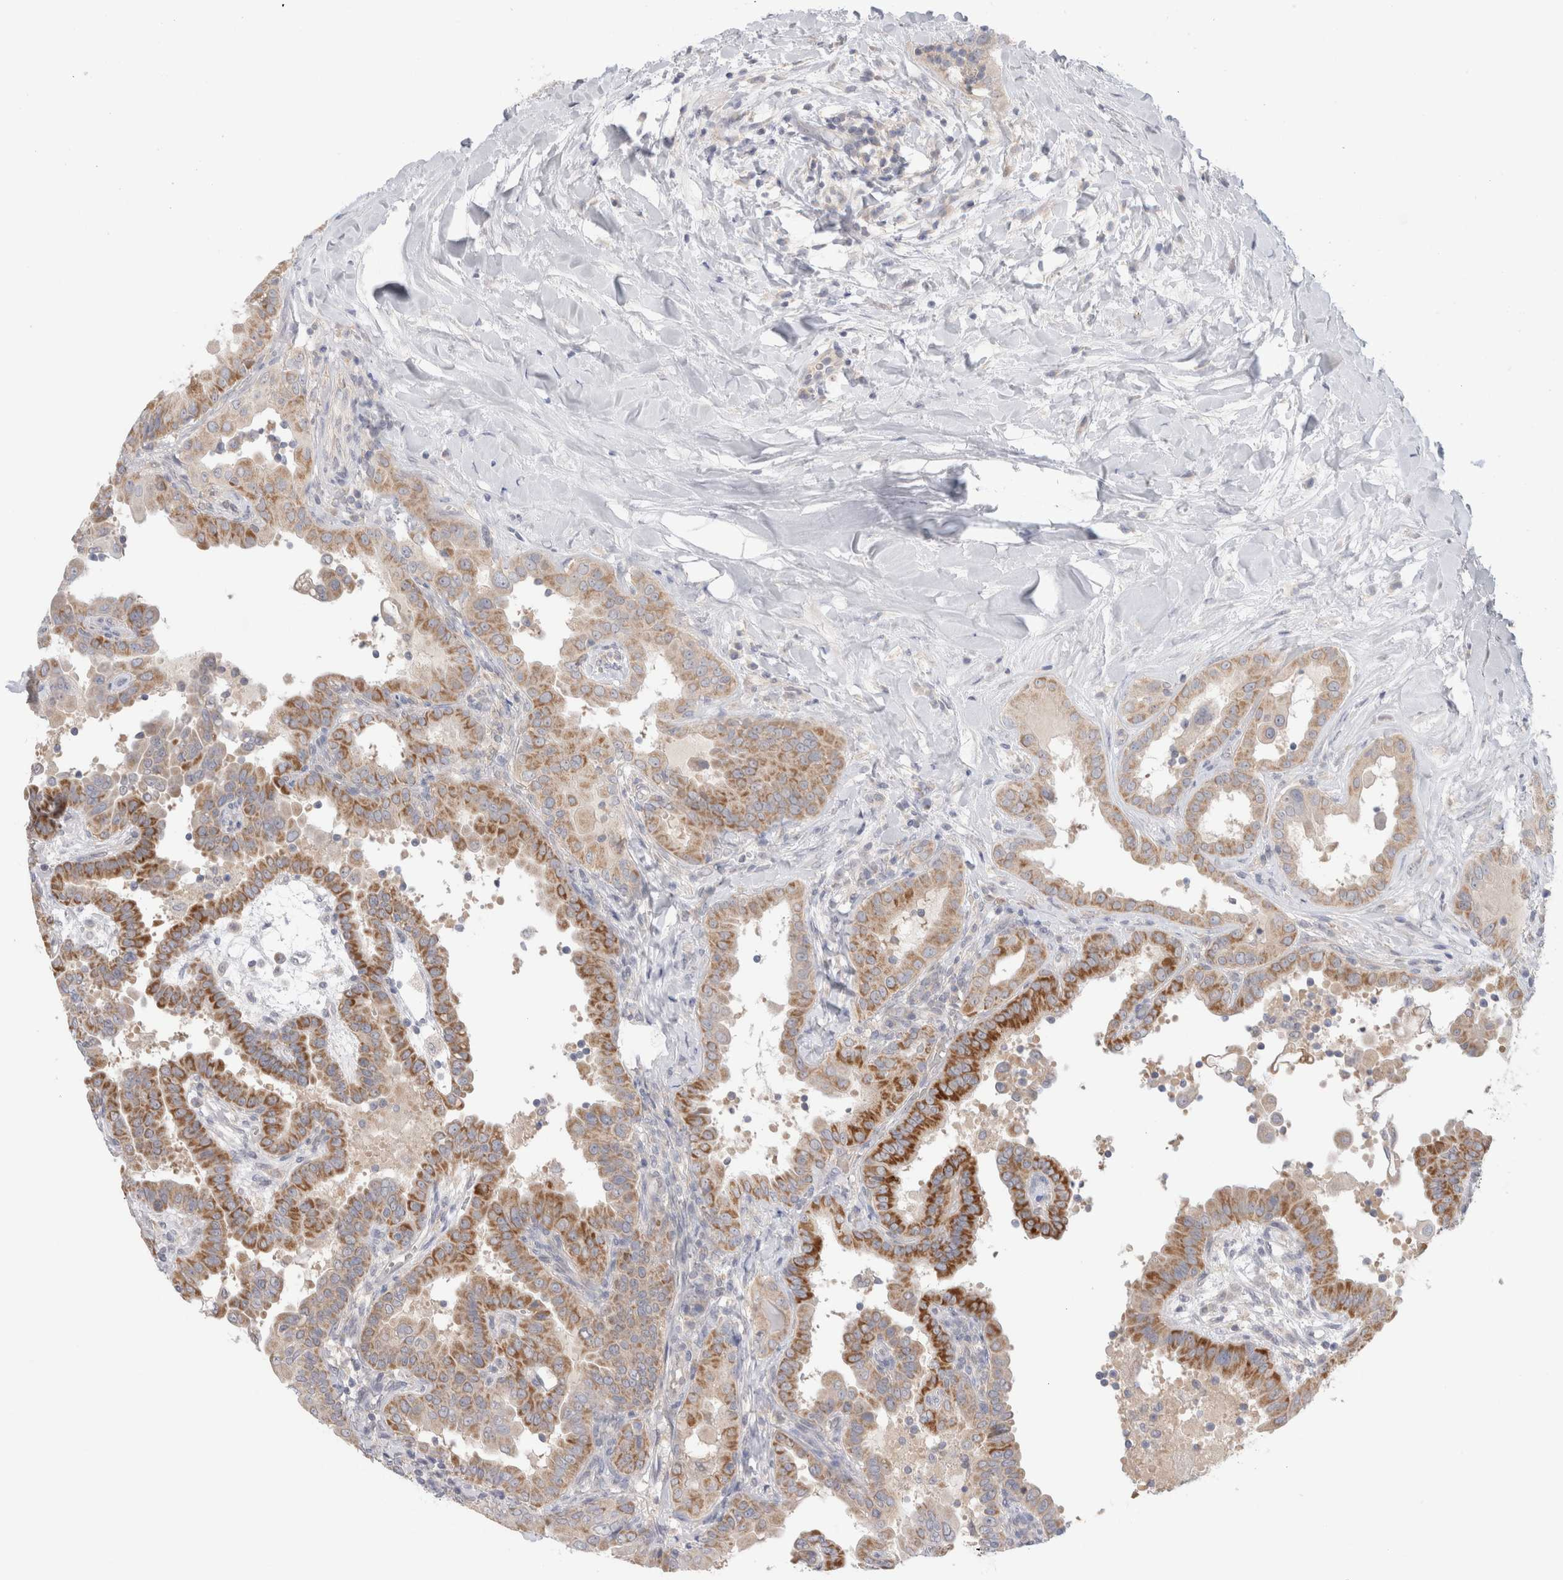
{"staining": {"intensity": "strong", "quantity": ">75%", "location": "cytoplasmic/membranous"}, "tissue": "thyroid cancer", "cell_type": "Tumor cells", "image_type": "cancer", "snomed": [{"axis": "morphology", "description": "Papillary adenocarcinoma, NOS"}, {"axis": "topography", "description": "Thyroid gland"}], "caption": "Thyroid cancer (papillary adenocarcinoma) stained for a protein (brown) displays strong cytoplasmic/membranous positive positivity in approximately >75% of tumor cells.", "gene": "NDOR1", "patient": {"sex": "male", "age": 33}}